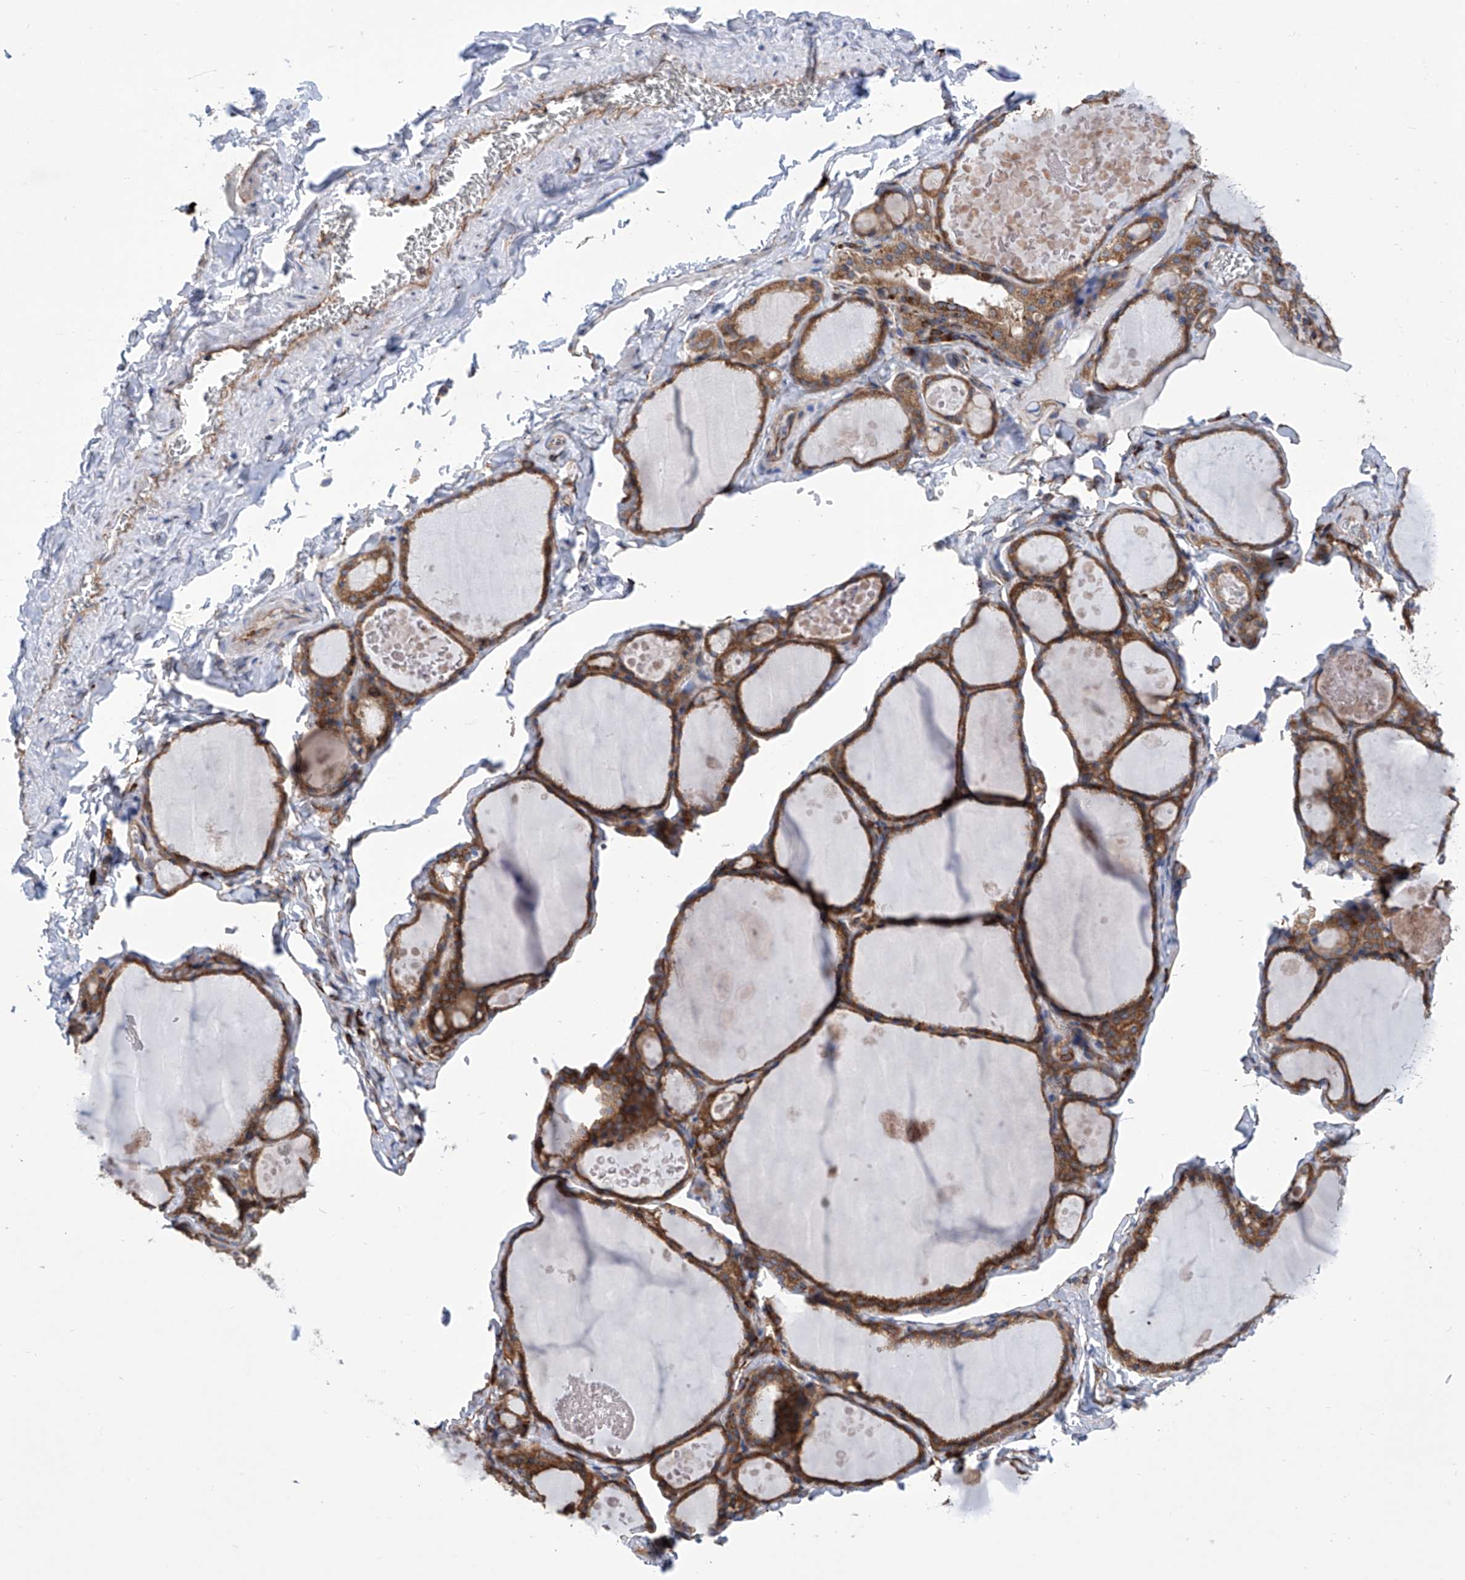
{"staining": {"intensity": "moderate", "quantity": ">75%", "location": "cytoplasmic/membranous"}, "tissue": "thyroid gland", "cell_type": "Glandular cells", "image_type": "normal", "snomed": [{"axis": "morphology", "description": "Normal tissue, NOS"}, {"axis": "topography", "description": "Thyroid gland"}], "caption": "Glandular cells exhibit medium levels of moderate cytoplasmic/membranous positivity in approximately >75% of cells in benign human thyroid gland.", "gene": "SENP2", "patient": {"sex": "male", "age": 56}}